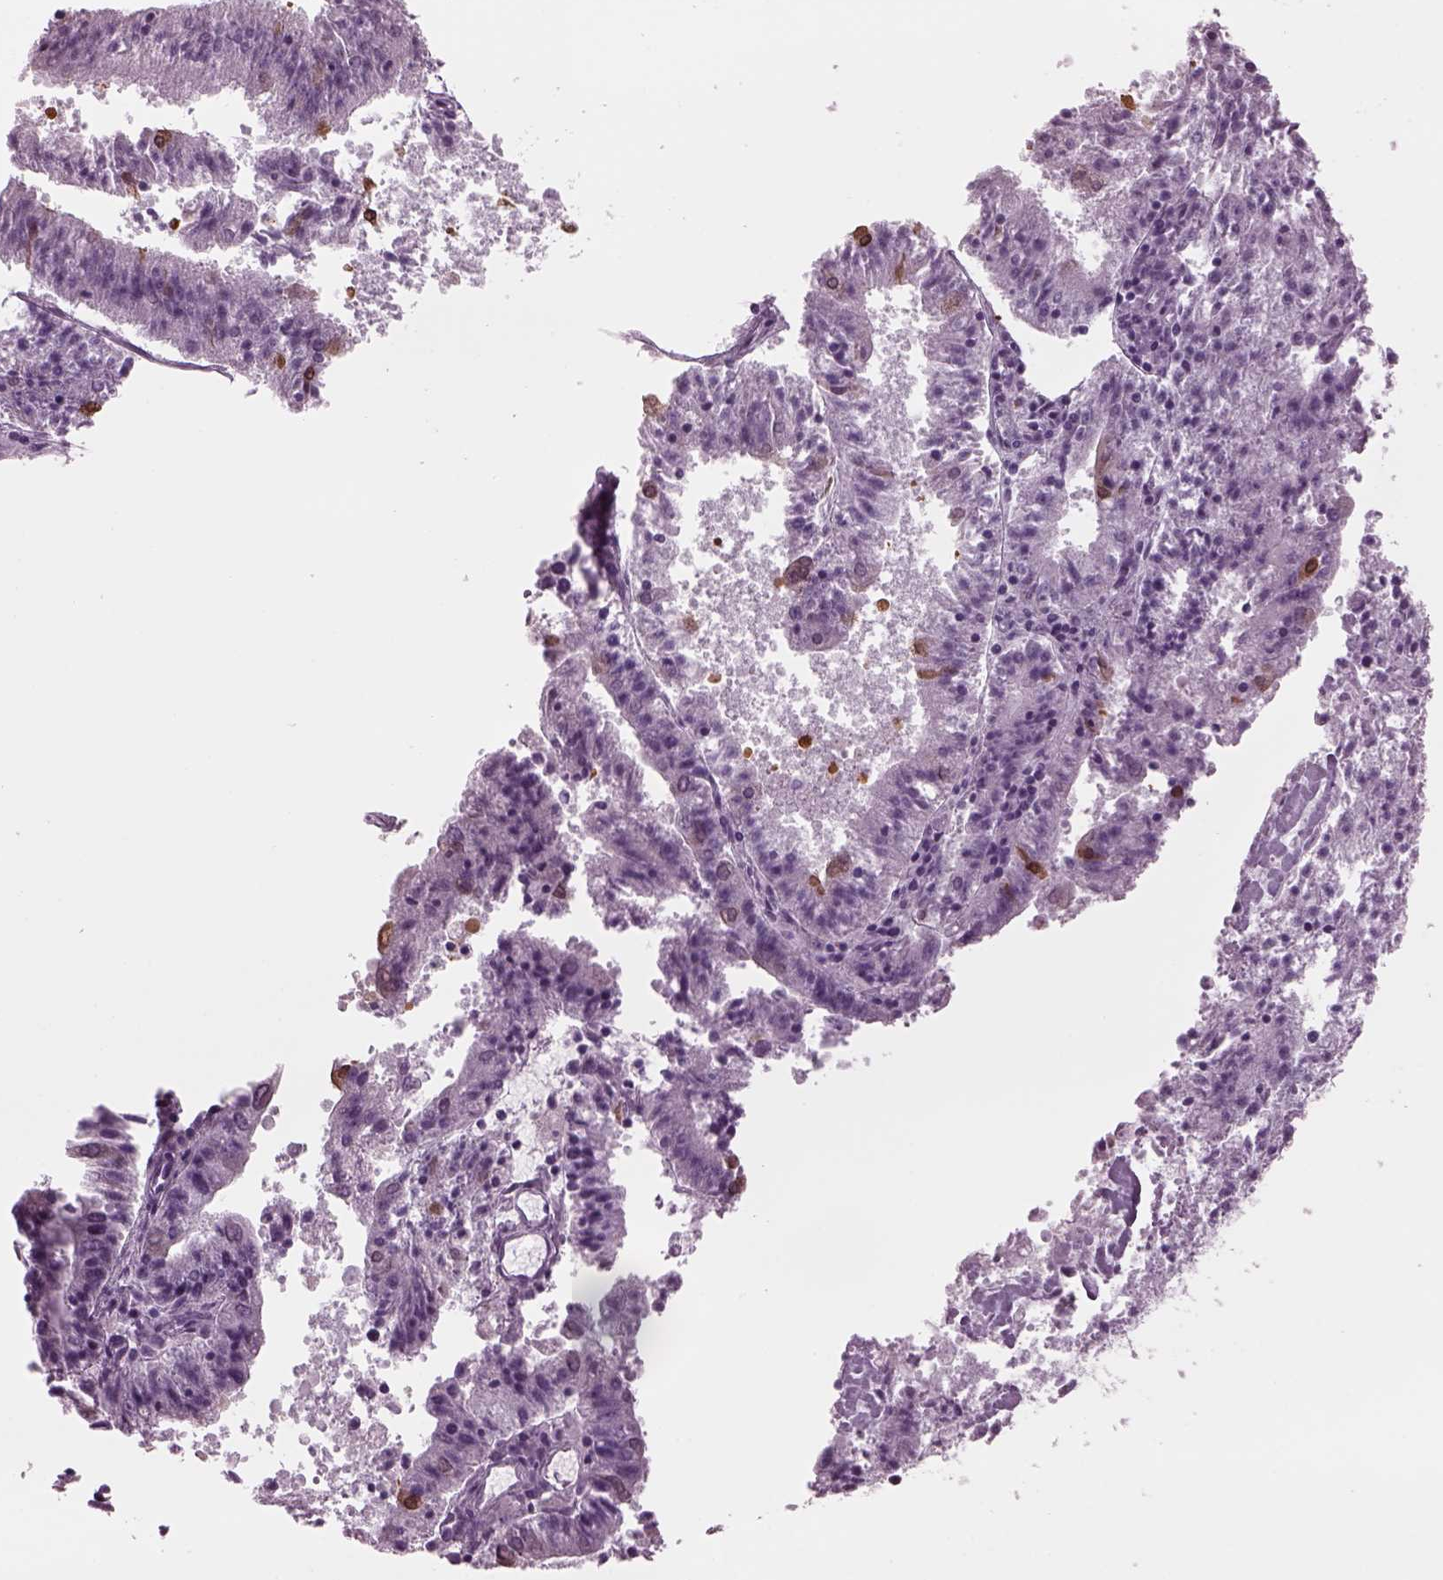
{"staining": {"intensity": "negative", "quantity": "none", "location": "none"}, "tissue": "endometrial cancer", "cell_type": "Tumor cells", "image_type": "cancer", "snomed": [{"axis": "morphology", "description": "Adenocarcinoma, NOS"}, {"axis": "topography", "description": "Endometrium"}], "caption": "A high-resolution image shows immunohistochemistry (IHC) staining of endometrial cancer (adenocarcinoma), which exhibits no significant positivity in tumor cells.", "gene": "TPPP2", "patient": {"sex": "female", "age": 82}}